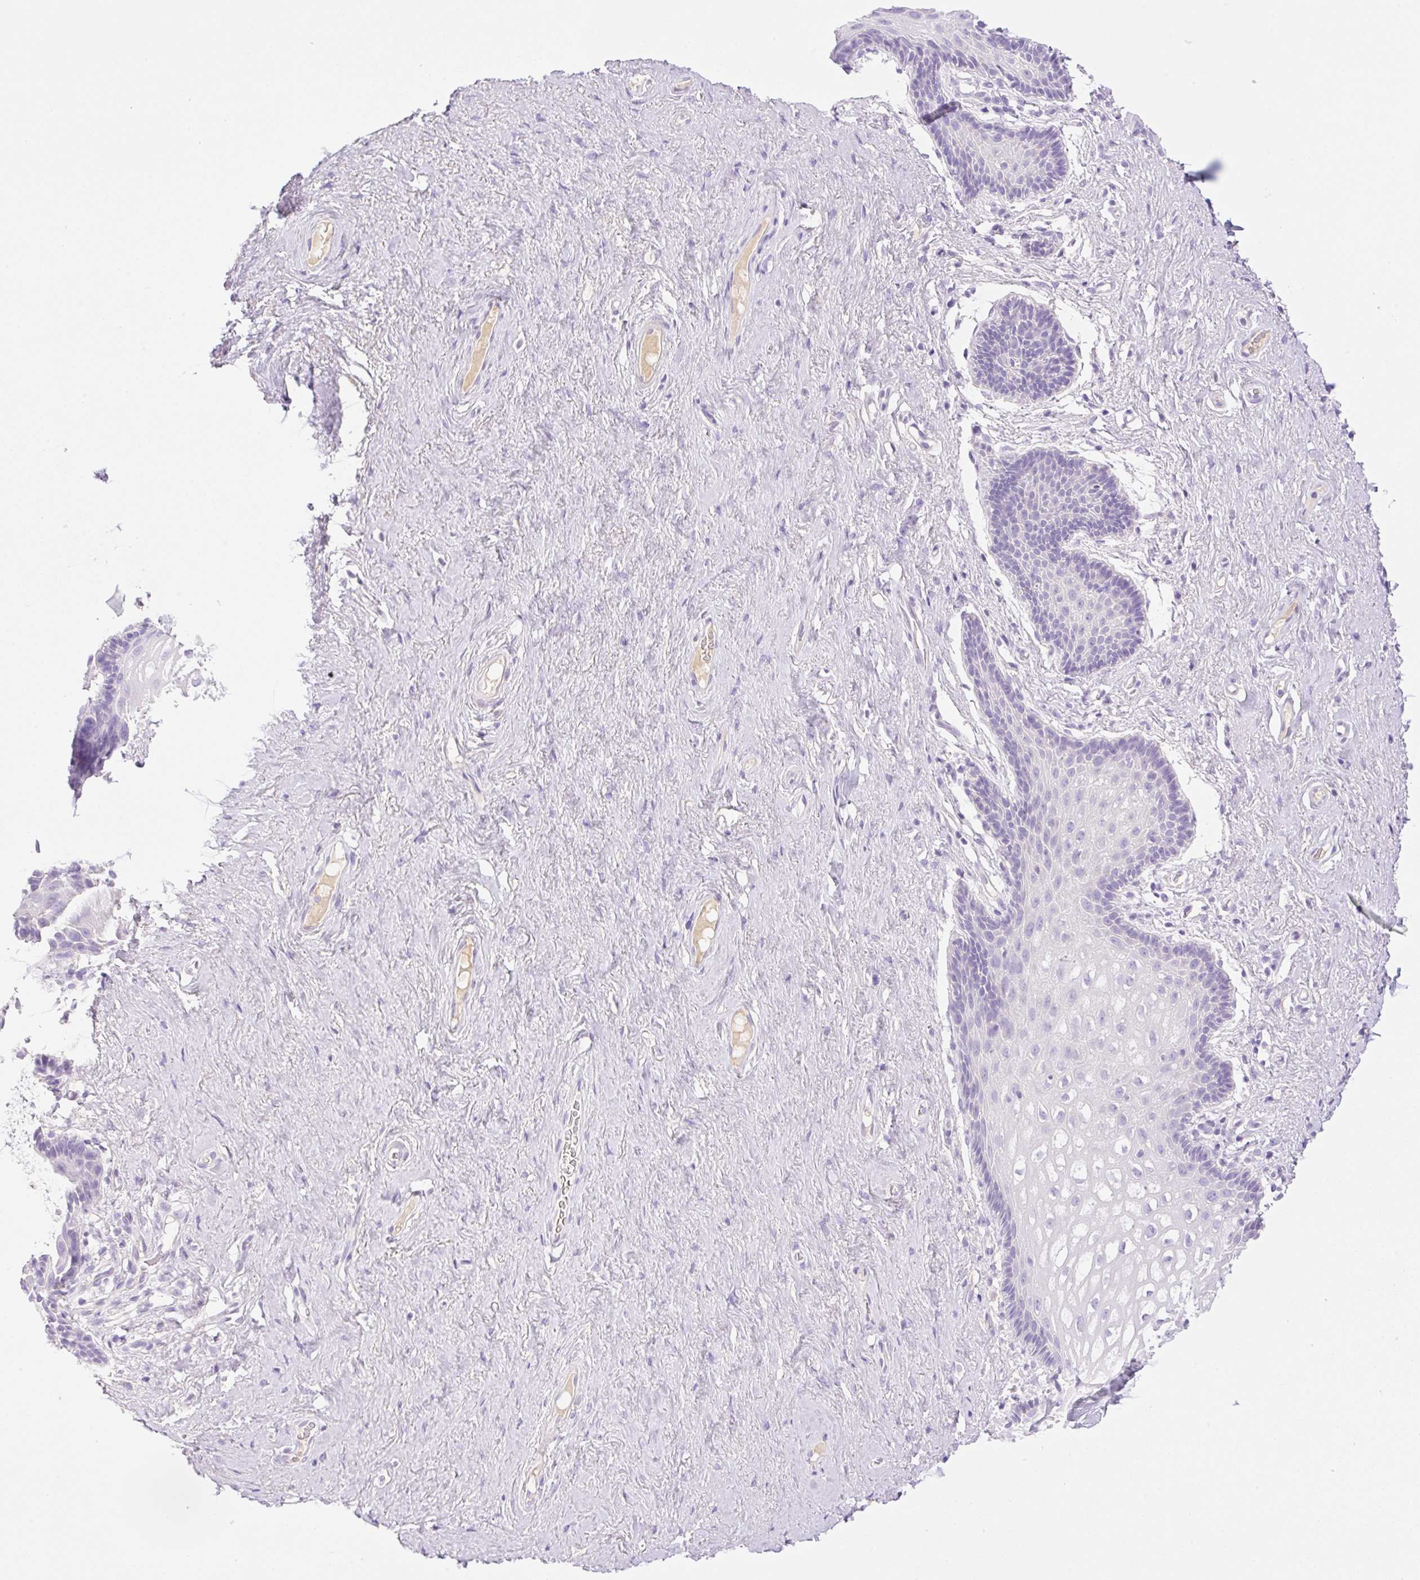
{"staining": {"intensity": "negative", "quantity": "none", "location": "none"}, "tissue": "vagina", "cell_type": "Squamous epithelial cells", "image_type": "normal", "snomed": [{"axis": "morphology", "description": "Normal tissue, NOS"}, {"axis": "topography", "description": "Vagina"}, {"axis": "topography", "description": "Peripheral nerve tissue"}], "caption": "IHC micrograph of normal vagina: human vagina stained with DAB exhibits no significant protein expression in squamous epithelial cells. (Stains: DAB immunohistochemistry with hematoxylin counter stain, Microscopy: brightfield microscopy at high magnification).", "gene": "PALM3", "patient": {"sex": "female", "age": 71}}